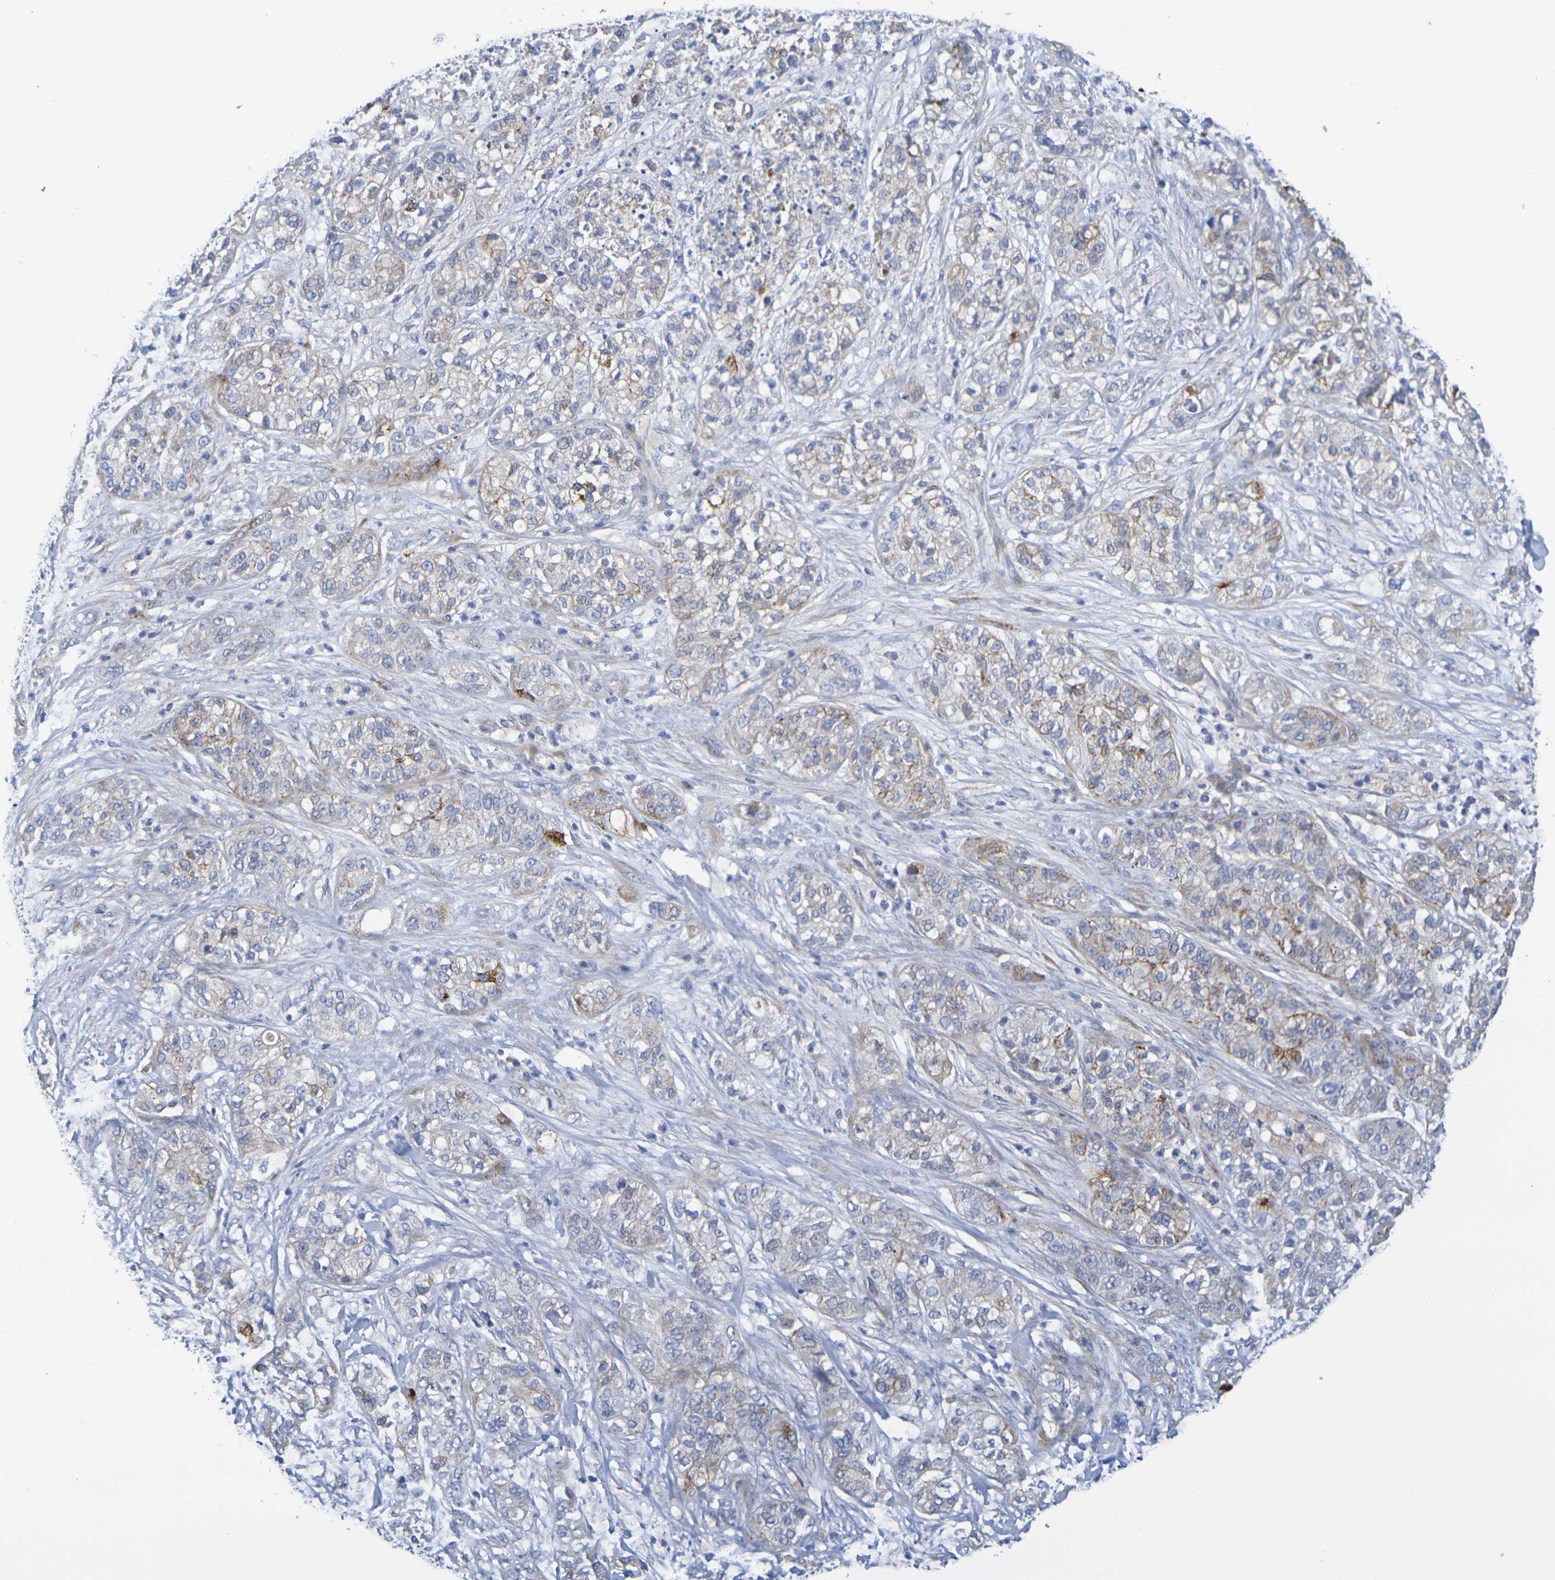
{"staining": {"intensity": "weak", "quantity": "25%-75%", "location": "cytoplasmic/membranous"}, "tissue": "pancreatic cancer", "cell_type": "Tumor cells", "image_type": "cancer", "snomed": [{"axis": "morphology", "description": "Adenocarcinoma, NOS"}, {"axis": "topography", "description": "Pancreas"}], "caption": "A photomicrograph of pancreatic adenocarcinoma stained for a protein demonstrates weak cytoplasmic/membranous brown staining in tumor cells.", "gene": "SDC4", "patient": {"sex": "female", "age": 78}}